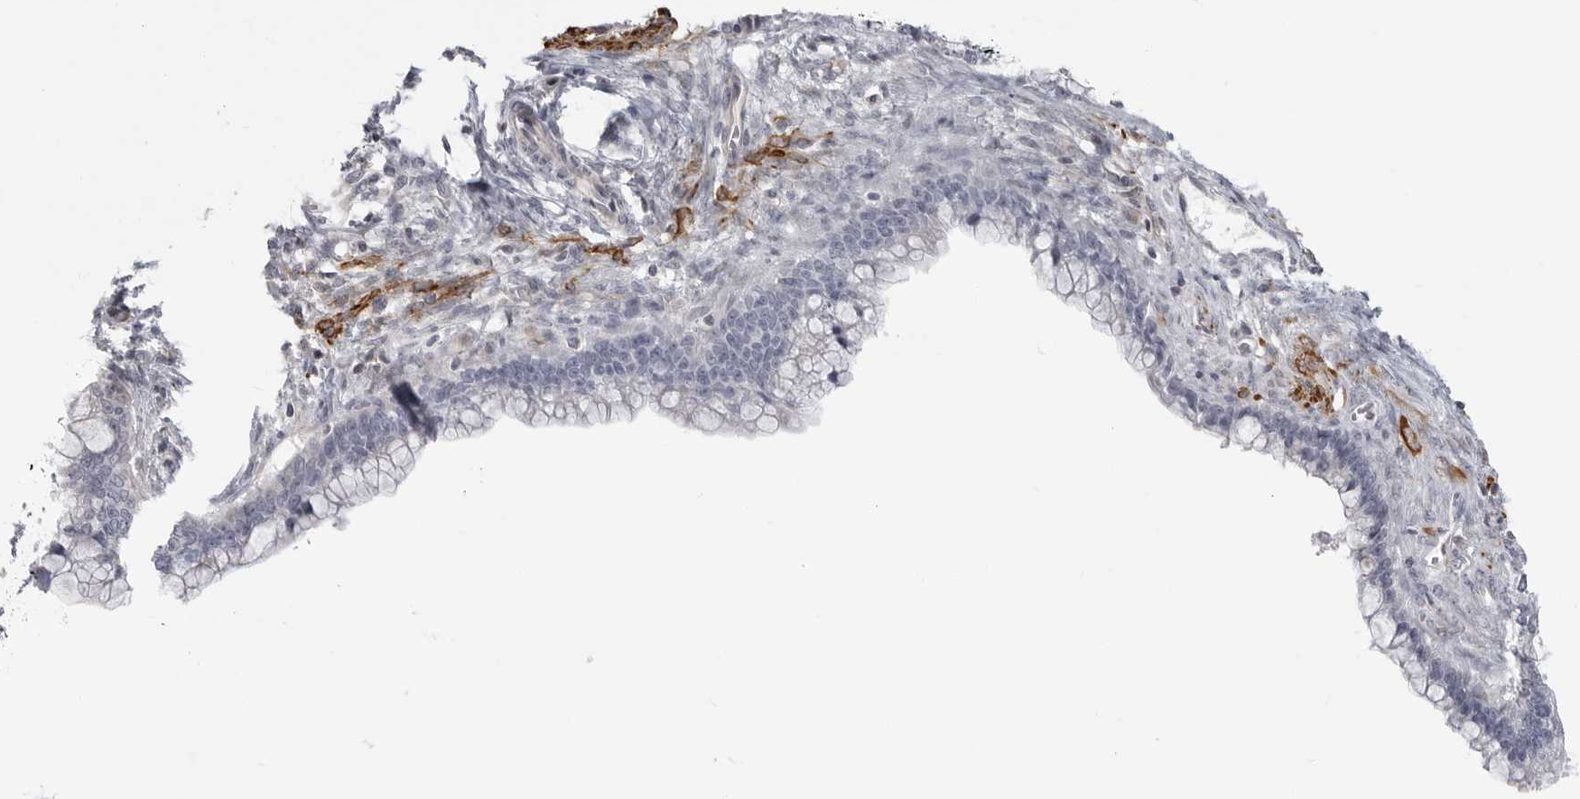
{"staining": {"intensity": "negative", "quantity": "none", "location": "none"}, "tissue": "cervical cancer", "cell_type": "Tumor cells", "image_type": "cancer", "snomed": [{"axis": "morphology", "description": "Adenocarcinoma, NOS"}, {"axis": "topography", "description": "Cervix"}], "caption": "Photomicrograph shows no protein staining in tumor cells of cervical cancer tissue.", "gene": "MAP7D1", "patient": {"sex": "female", "age": 44}}